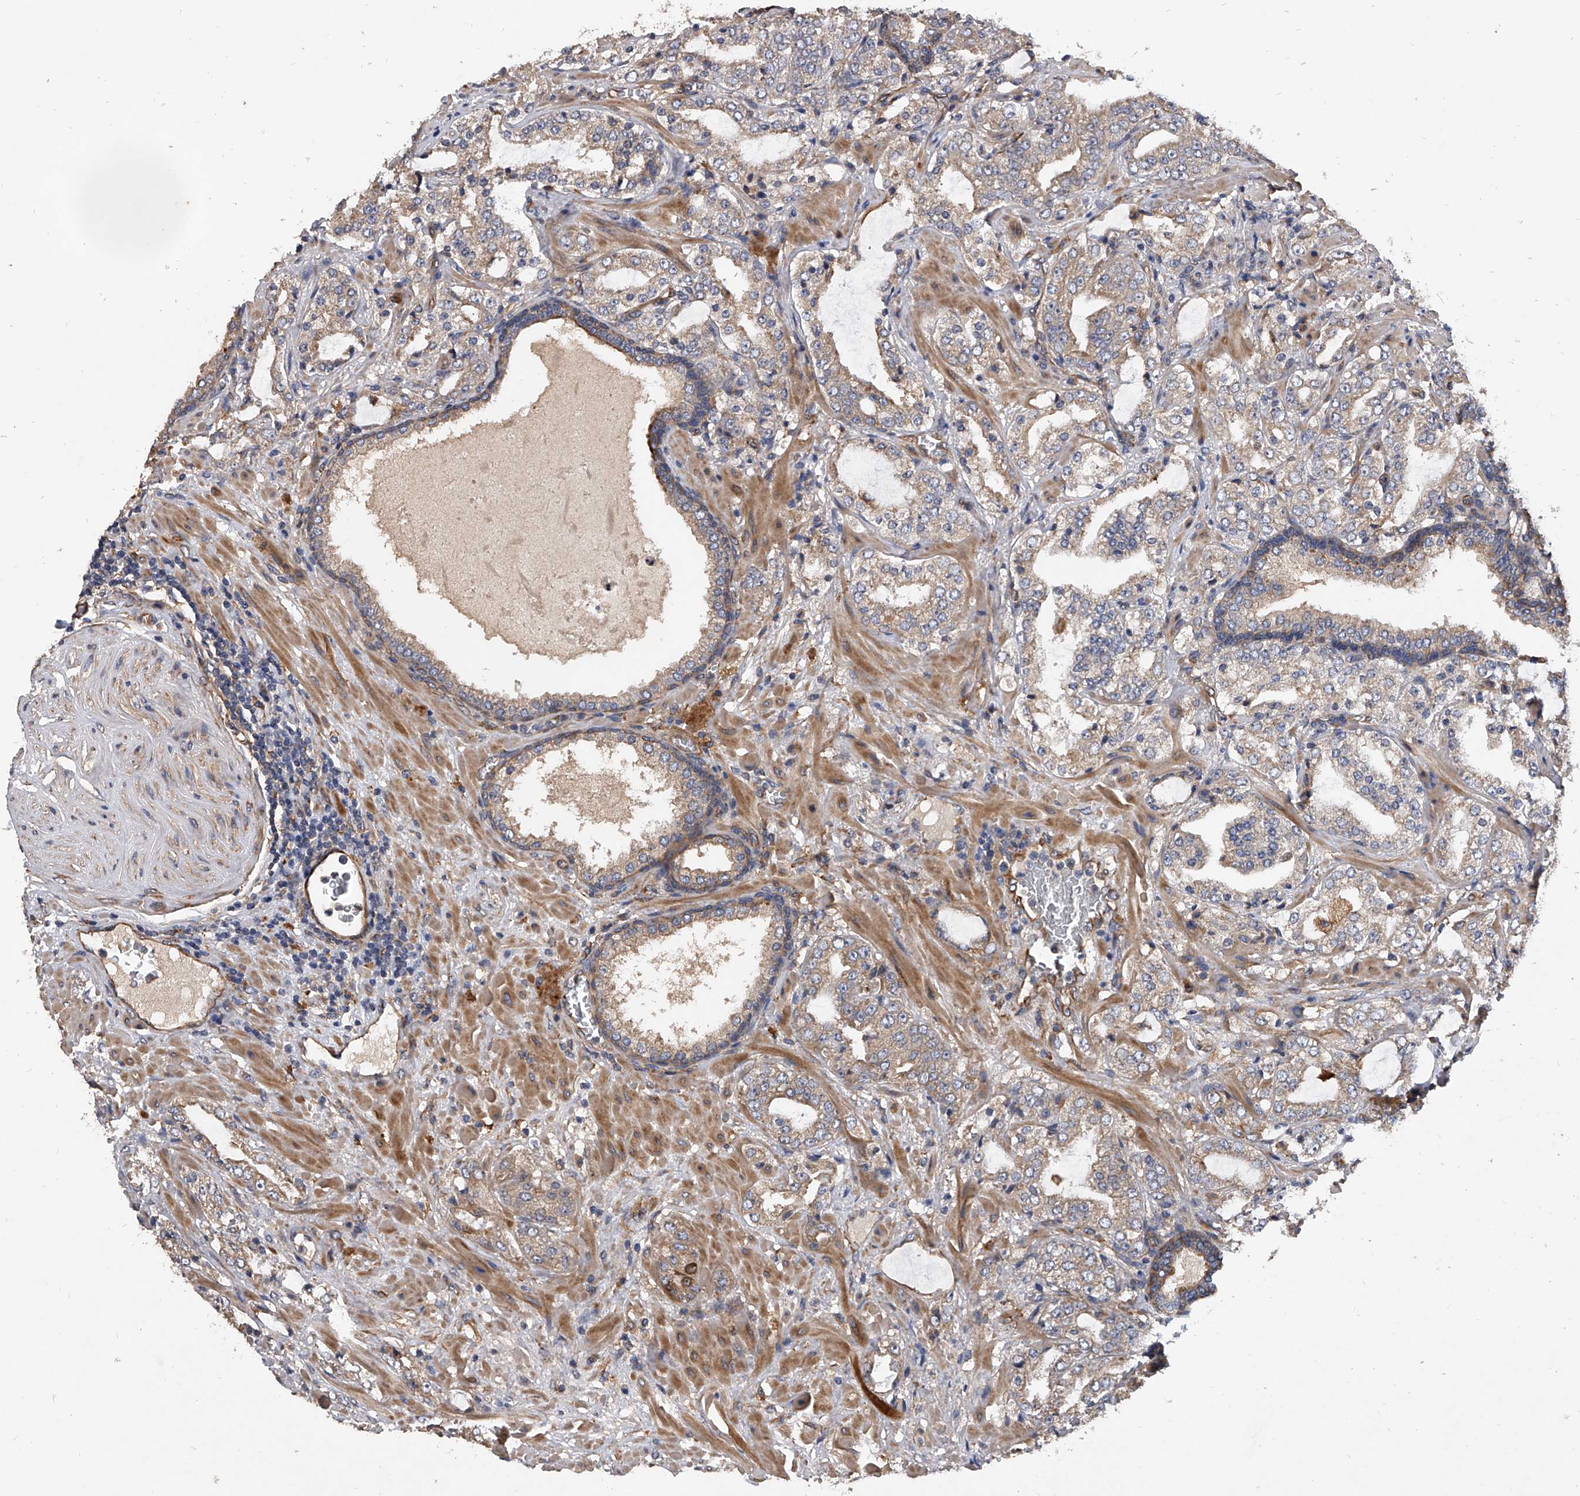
{"staining": {"intensity": "weak", "quantity": "25%-75%", "location": "cytoplasmic/membranous"}, "tissue": "prostate cancer", "cell_type": "Tumor cells", "image_type": "cancer", "snomed": [{"axis": "morphology", "description": "Adenocarcinoma, High grade"}, {"axis": "topography", "description": "Prostate"}], "caption": "Human prostate cancer (adenocarcinoma (high-grade)) stained with a brown dye exhibits weak cytoplasmic/membranous positive staining in about 25%-75% of tumor cells.", "gene": "EXOC4", "patient": {"sex": "male", "age": 64}}